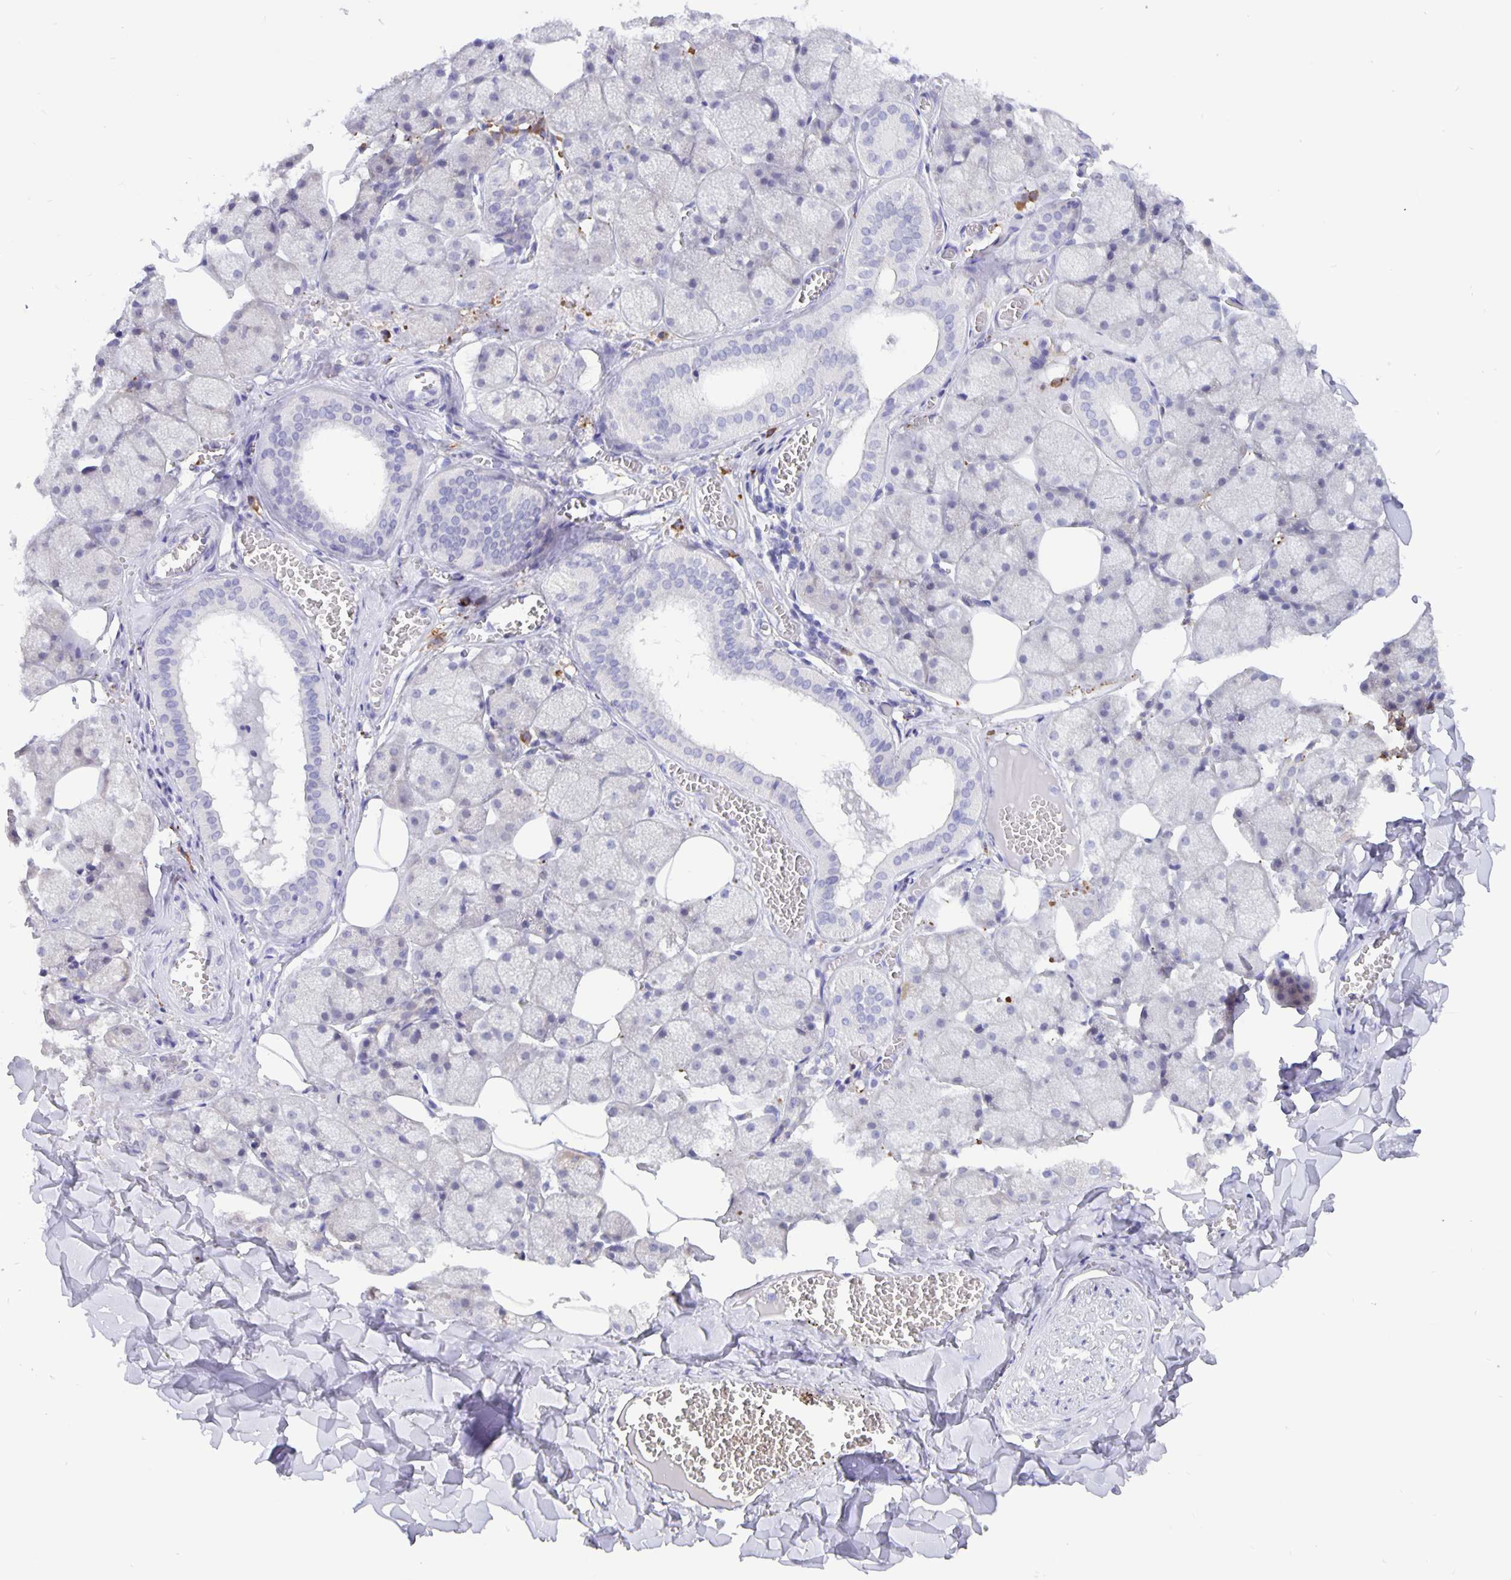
{"staining": {"intensity": "negative", "quantity": "none", "location": "none"}, "tissue": "salivary gland", "cell_type": "Glandular cells", "image_type": "normal", "snomed": [{"axis": "morphology", "description": "Normal tissue, NOS"}, {"axis": "topography", "description": "Salivary gland"}, {"axis": "topography", "description": "Peripheral nerve tissue"}], "caption": "The photomicrograph shows no staining of glandular cells in normal salivary gland. (DAB (3,3'-diaminobenzidine) immunohistochemistry visualized using brightfield microscopy, high magnification).", "gene": "ERMN", "patient": {"sex": "male", "age": 38}}